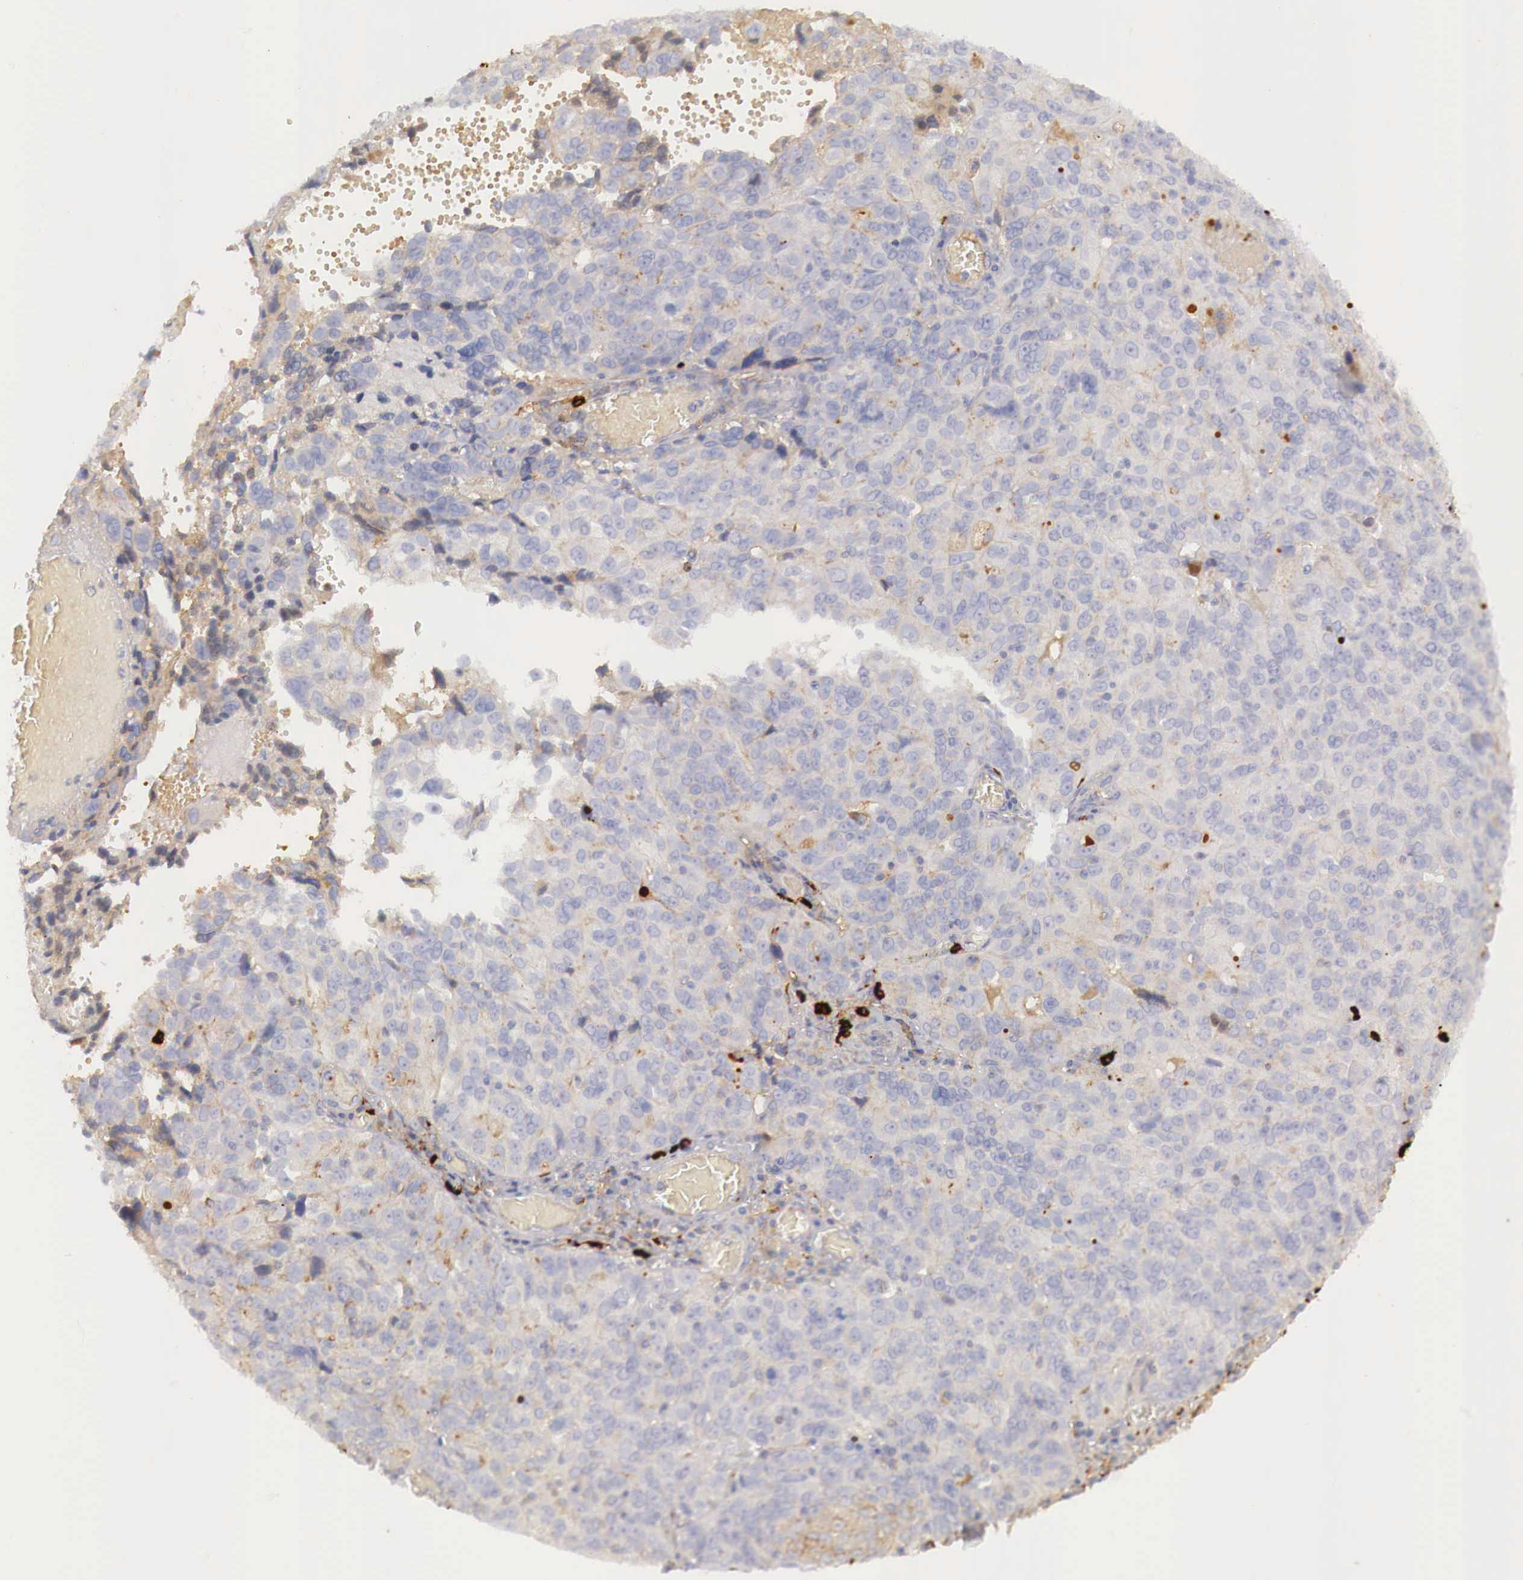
{"staining": {"intensity": "weak", "quantity": "25%-75%", "location": "cytoplasmic/membranous"}, "tissue": "ovarian cancer", "cell_type": "Tumor cells", "image_type": "cancer", "snomed": [{"axis": "morphology", "description": "Carcinoma, endometroid"}, {"axis": "topography", "description": "Ovary"}], "caption": "Immunohistochemical staining of ovarian endometroid carcinoma demonstrates low levels of weak cytoplasmic/membranous positivity in about 25%-75% of tumor cells. The staining is performed using DAB (3,3'-diaminobenzidine) brown chromogen to label protein expression. The nuclei are counter-stained blue using hematoxylin.", "gene": "KLHDC7B", "patient": {"sex": "female", "age": 75}}